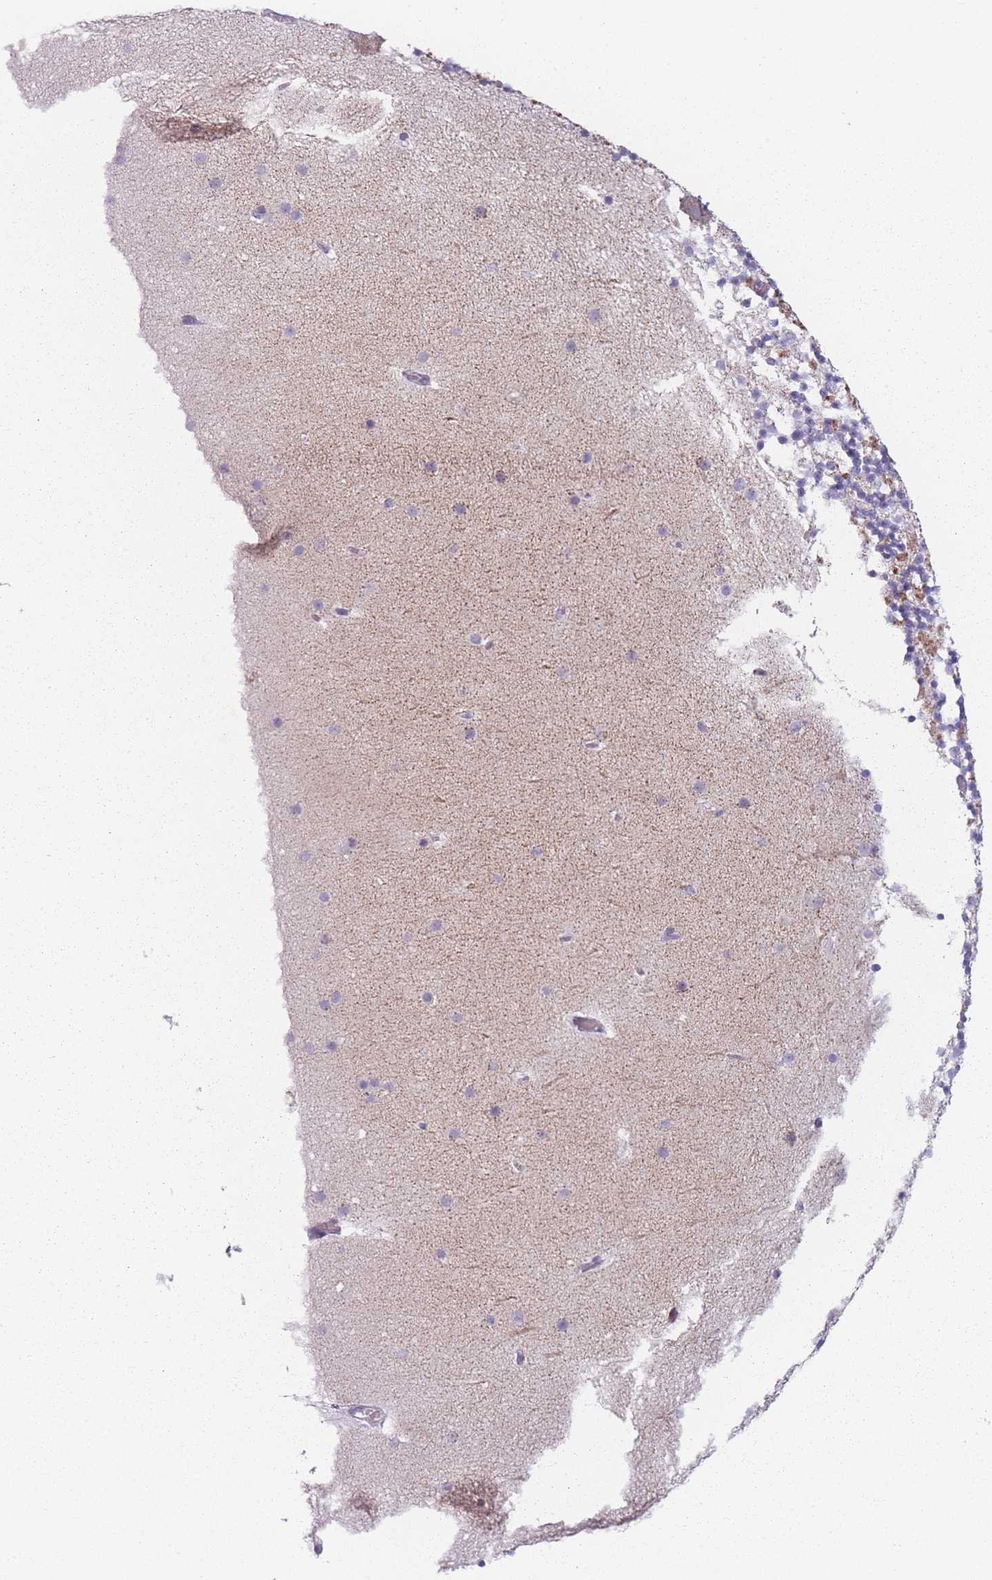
{"staining": {"intensity": "moderate", "quantity": "25%-75%", "location": "cytoplasmic/membranous"}, "tissue": "cerebellum", "cell_type": "Cells in granular layer", "image_type": "normal", "snomed": [{"axis": "morphology", "description": "Normal tissue, NOS"}, {"axis": "topography", "description": "Cerebellum"}], "caption": "Approximately 25%-75% of cells in granular layer in unremarkable human cerebellum reveal moderate cytoplasmic/membranous protein expression as visualized by brown immunohistochemical staining.", "gene": "DCHS1", "patient": {"sex": "male", "age": 57}}